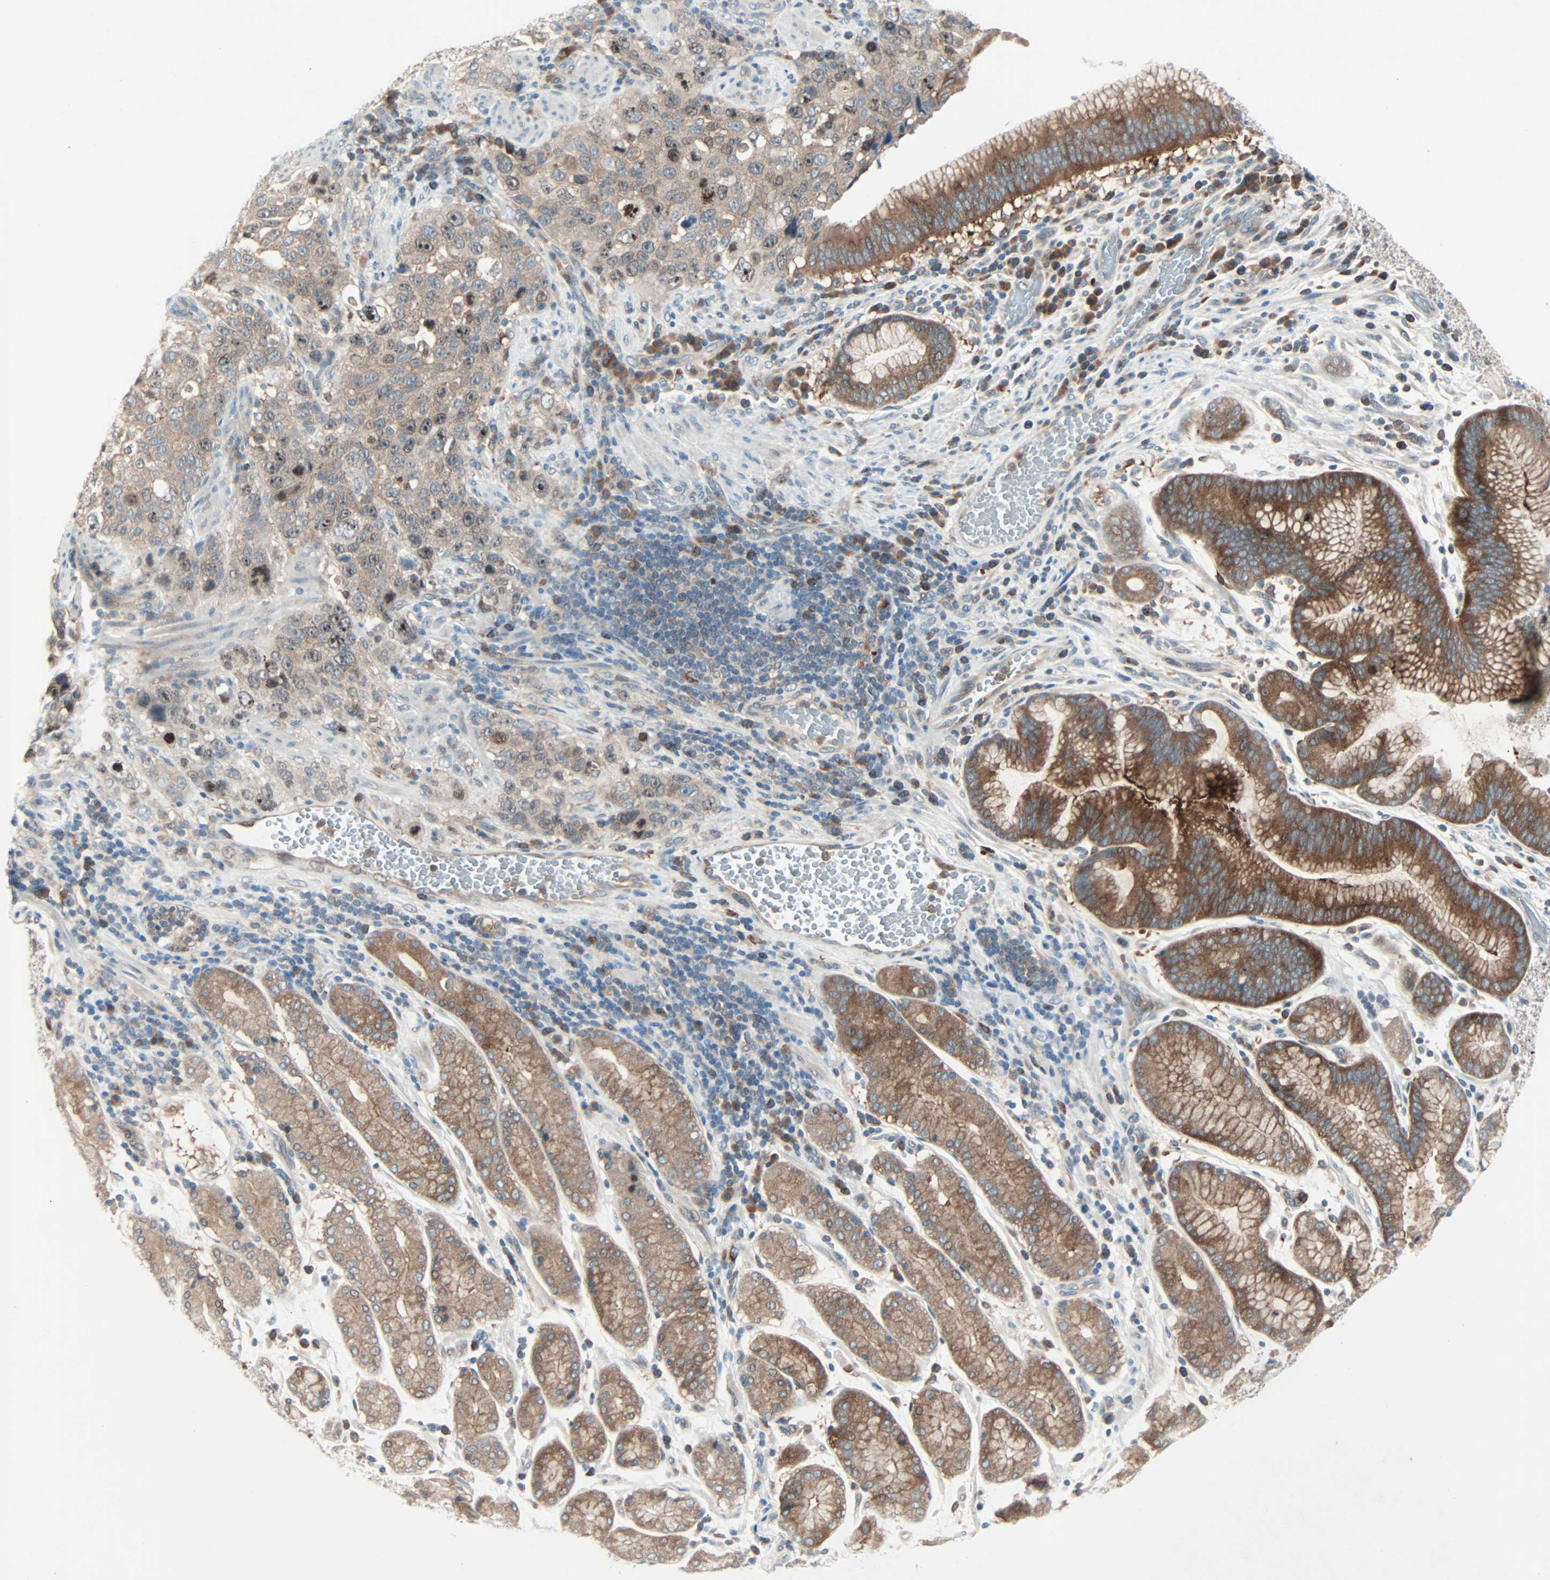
{"staining": {"intensity": "moderate", "quantity": ">75%", "location": "cytoplasmic/membranous"}, "tissue": "stomach cancer", "cell_type": "Tumor cells", "image_type": "cancer", "snomed": [{"axis": "morphology", "description": "Normal tissue, NOS"}, {"axis": "morphology", "description": "Adenocarcinoma, NOS"}, {"axis": "topography", "description": "Stomach"}], "caption": "Tumor cells display medium levels of moderate cytoplasmic/membranous expression in approximately >75% of cells in human stomach cancer (adenocarcinoma). Using DAB (3,3'-diaminobenzidine) (brown) and hematoxylin (blue) stains, captured at high magnification using brightfield microscopy.", "gene": "SMIM8", "patient": {"sex": "male", "age": 48}}